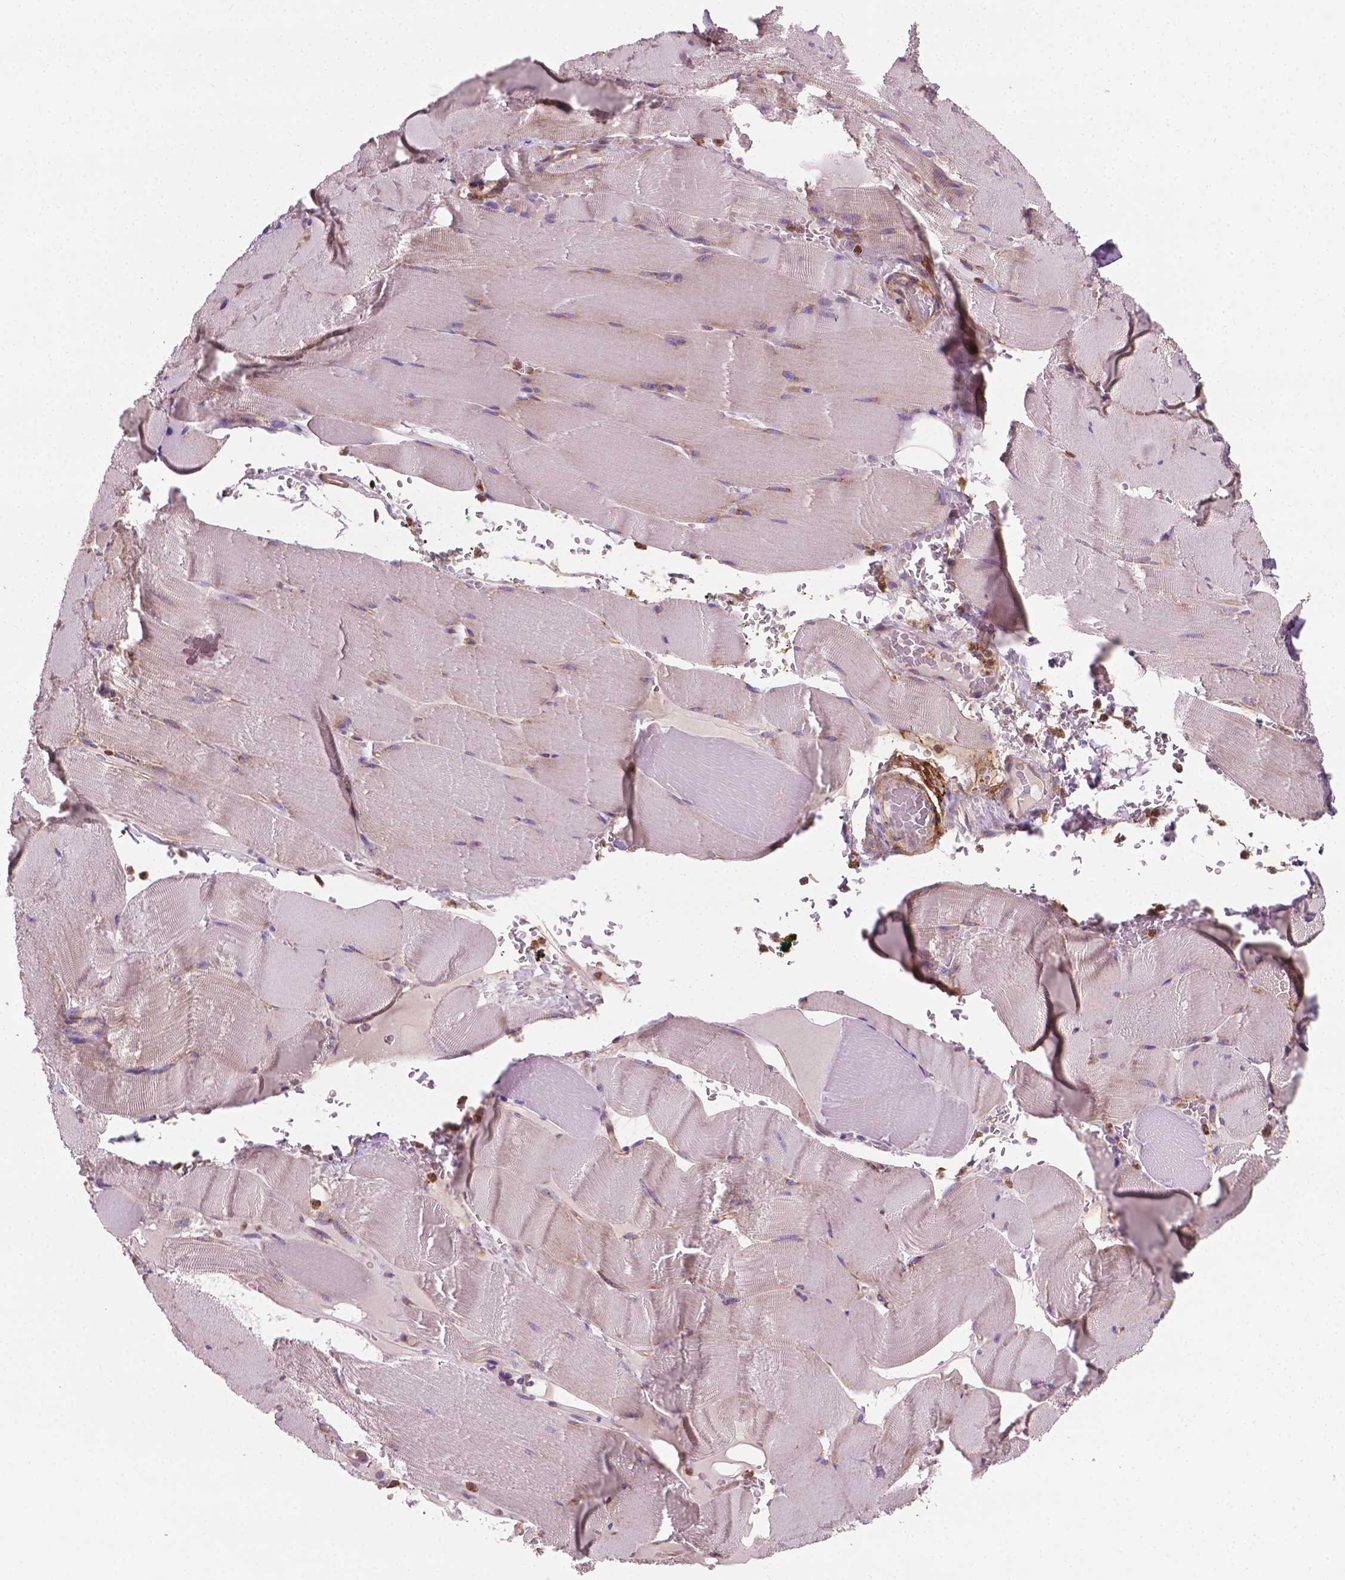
{"staining": {"intensity": "weak", "quantity": "<25%", "location": "cytoplasmic/membranous"}, "tissue": "skeletal muscle", "cell_type": "Myocytes", "image_type": "normal", "snomed": [{"axis": "morphology", "description": "Normal tissue, NOS"}, {"axis": "topography", "description": "Skeletal muscle"}], "caption": "DAB immunohistochemical staining of unremarkable human skeletal muscle exhibits no significant positivity in myocytes.", "gene": "PTX3", "patient": {"sex": "male", "age": 56}}